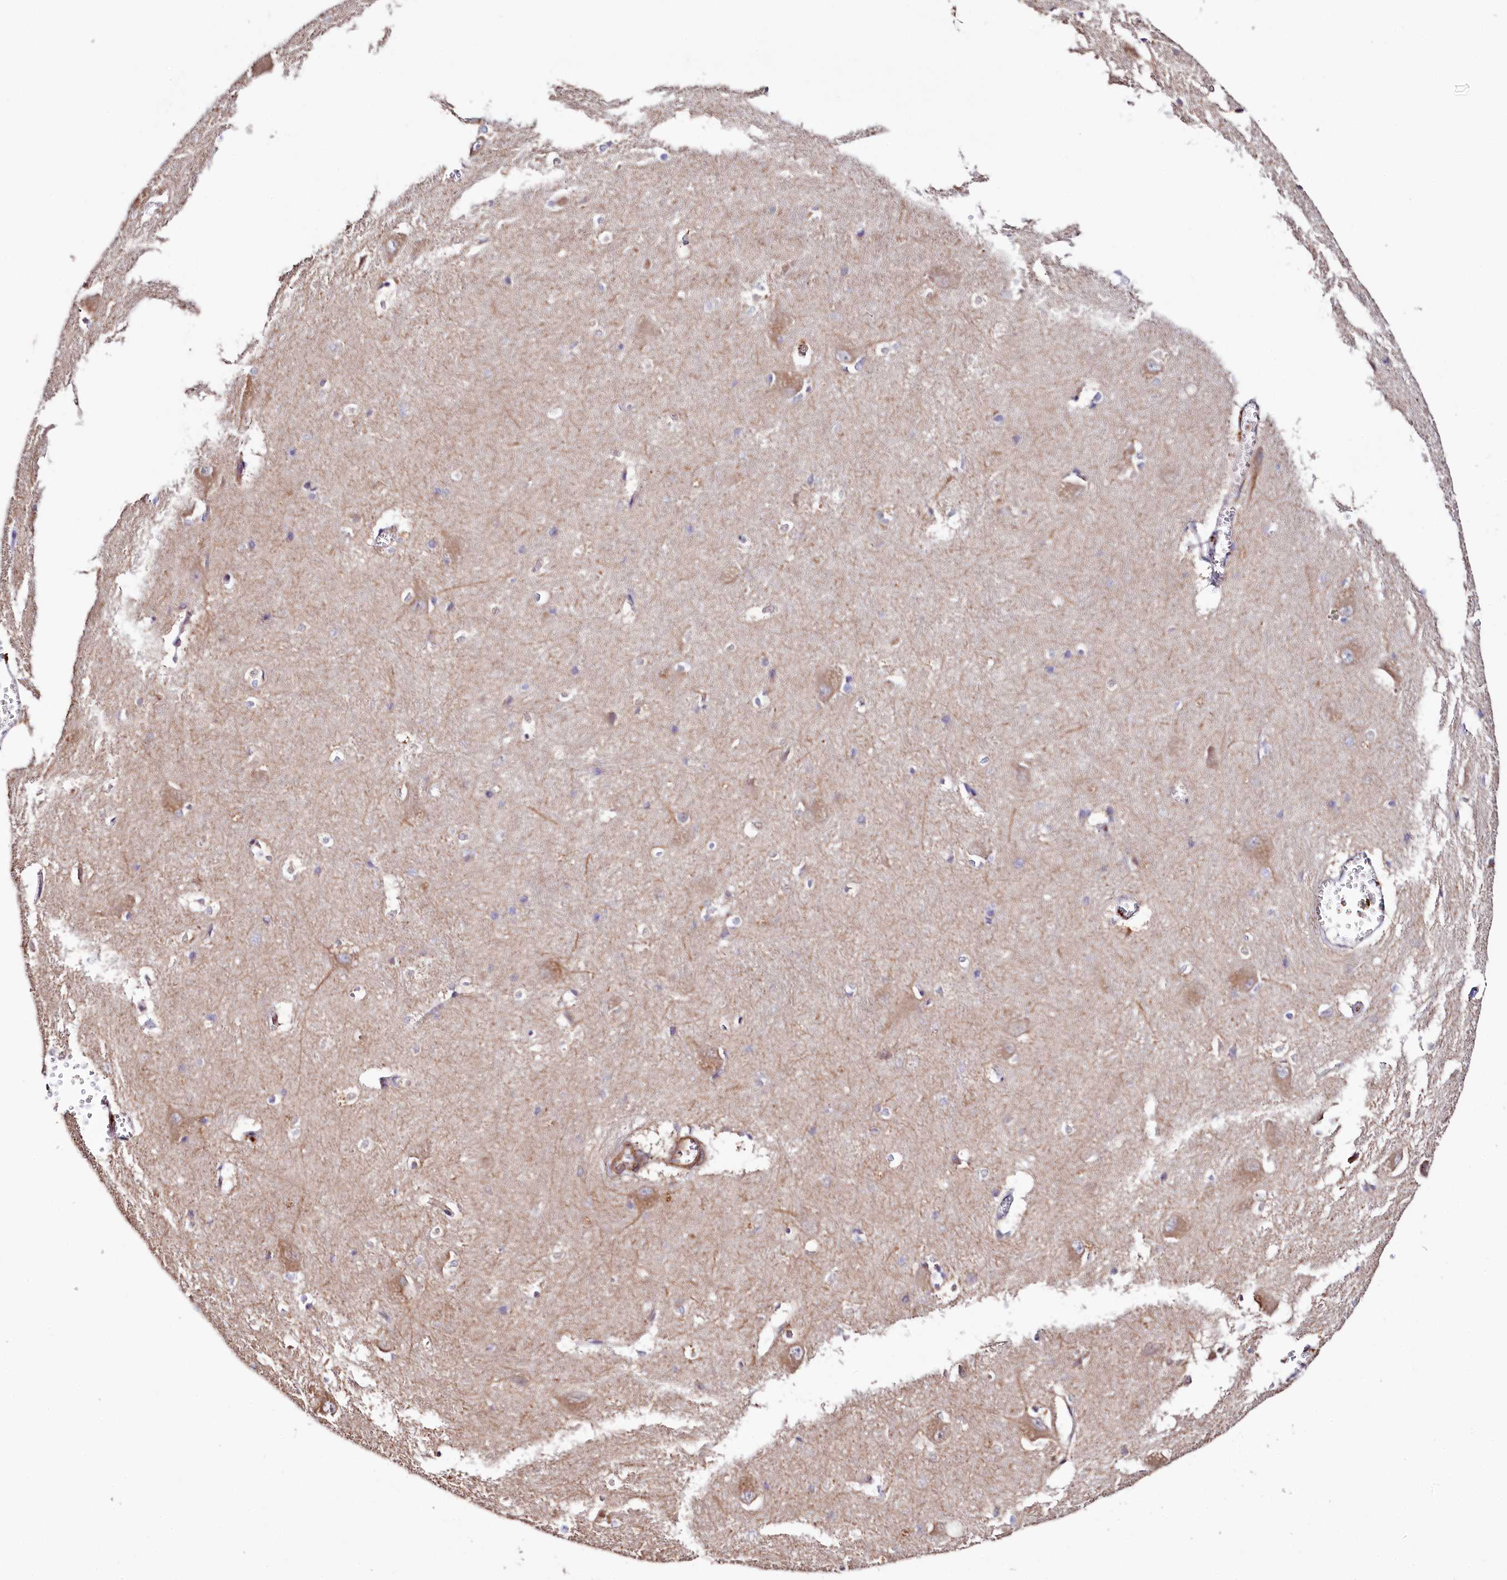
{"staining": {"intensity": "negative", "quantity": "none", "location": "none"}, "tissue": "caudate", "cell_type": "Glial cells", "image_type": "normal", "snomed": [{"axis": "morphology", "description": "Normal tissue, NOS"}, {"axis": "topography", "description": "Lateral ventricle wall"}], "caption": "Unremarkable caudate was stained to show a protein in brown. There is no significant staining in glial cells. (DAB (3,3'-diaminobenzidine) IHC visualized using brightfield microscopy, high magnification).", "gene": "TTC12", "patient": {"sex": "male", "age": 37}}